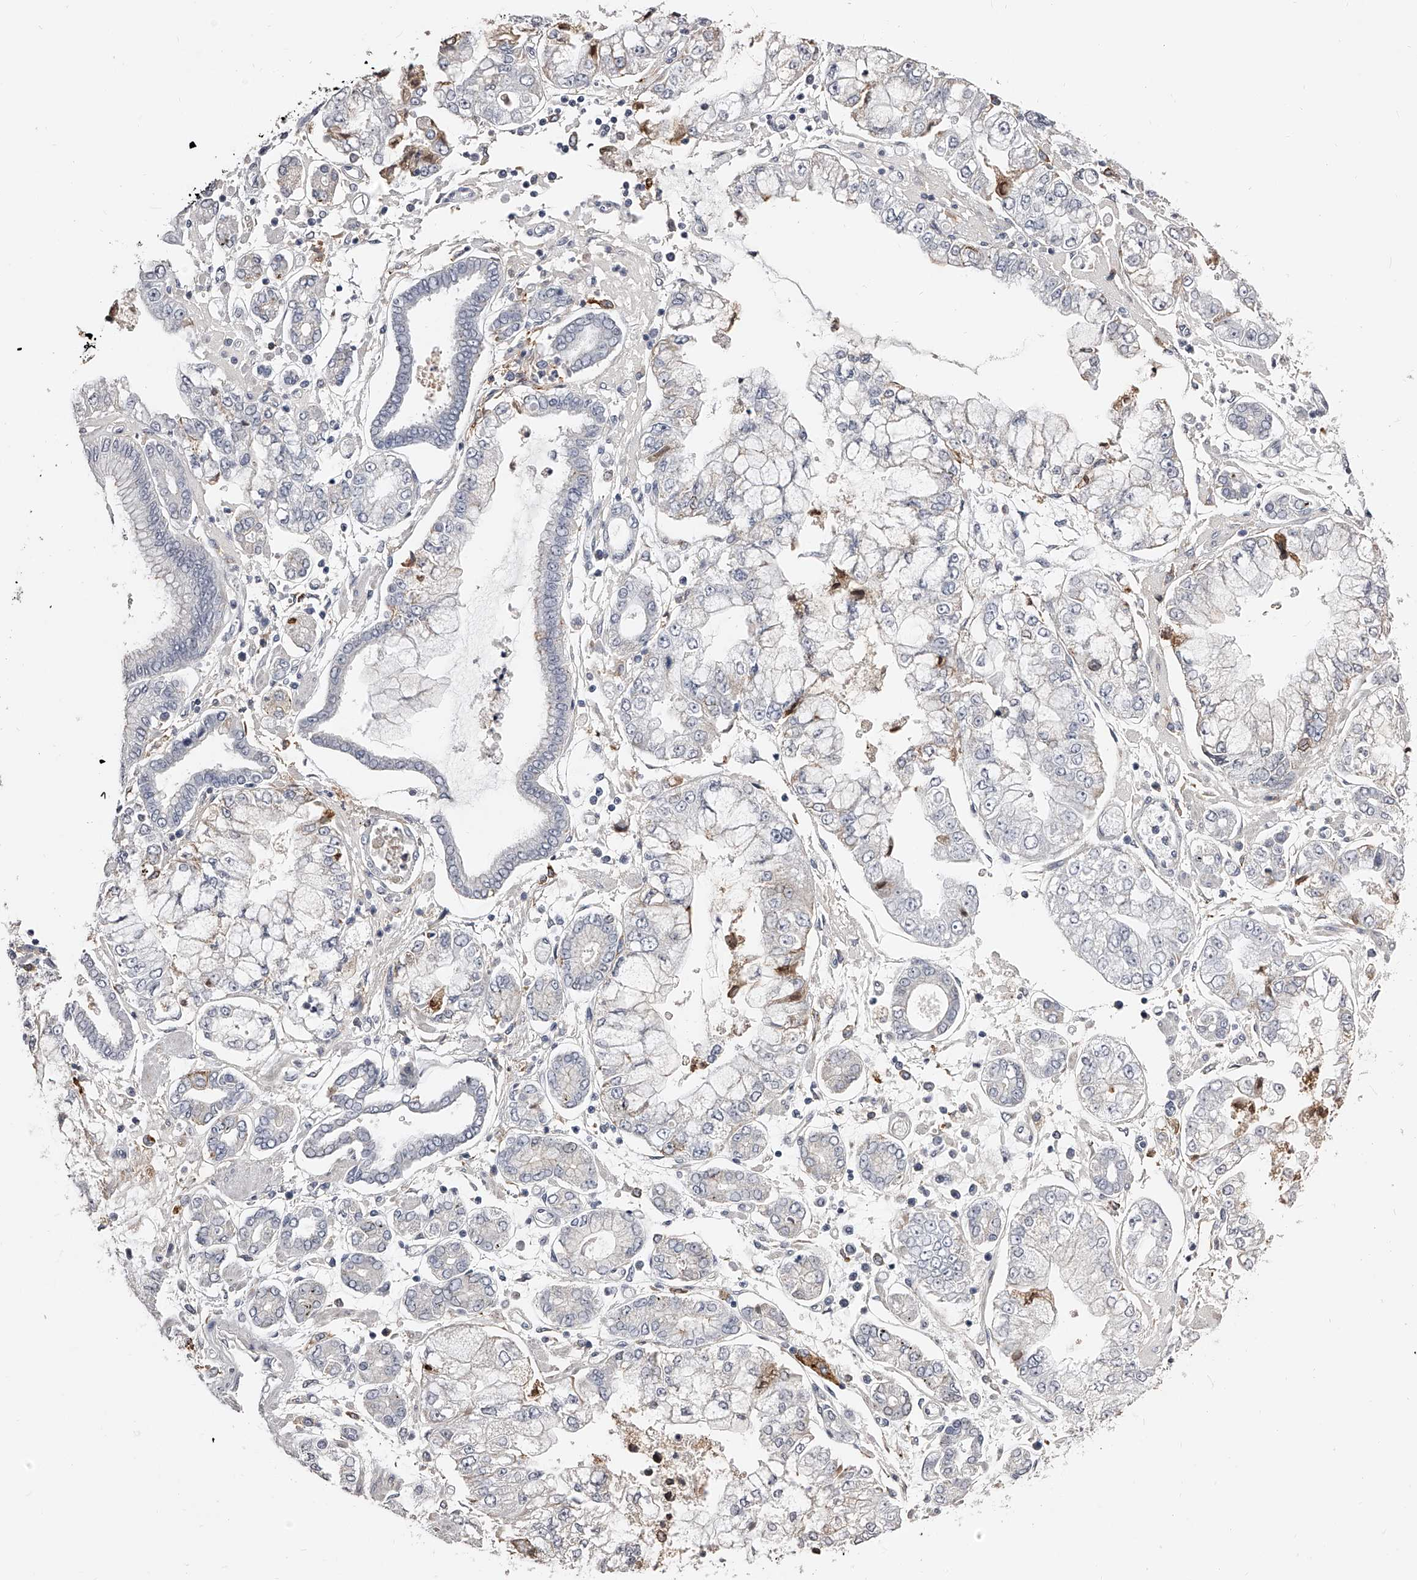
{"staining": {"intensity": "negative", "quantity": "none", "location": "none"}, "tissue": "stomach cancer", "cell_type": "Tumor cells", "image_type": "cancer", "snomed": [{"axis": "morphology", "description": "Adenocarcinoma, NOS"}, {"axis": "topography", "description": "Stomach"}], "caption": "The immunohistochemistry (IHC) photomicrograph has no significant positivity in tumor cells of stomach cancer tissue.", "gene": "PACSIN1", "patient": {"sex": "male", "age": 76}}